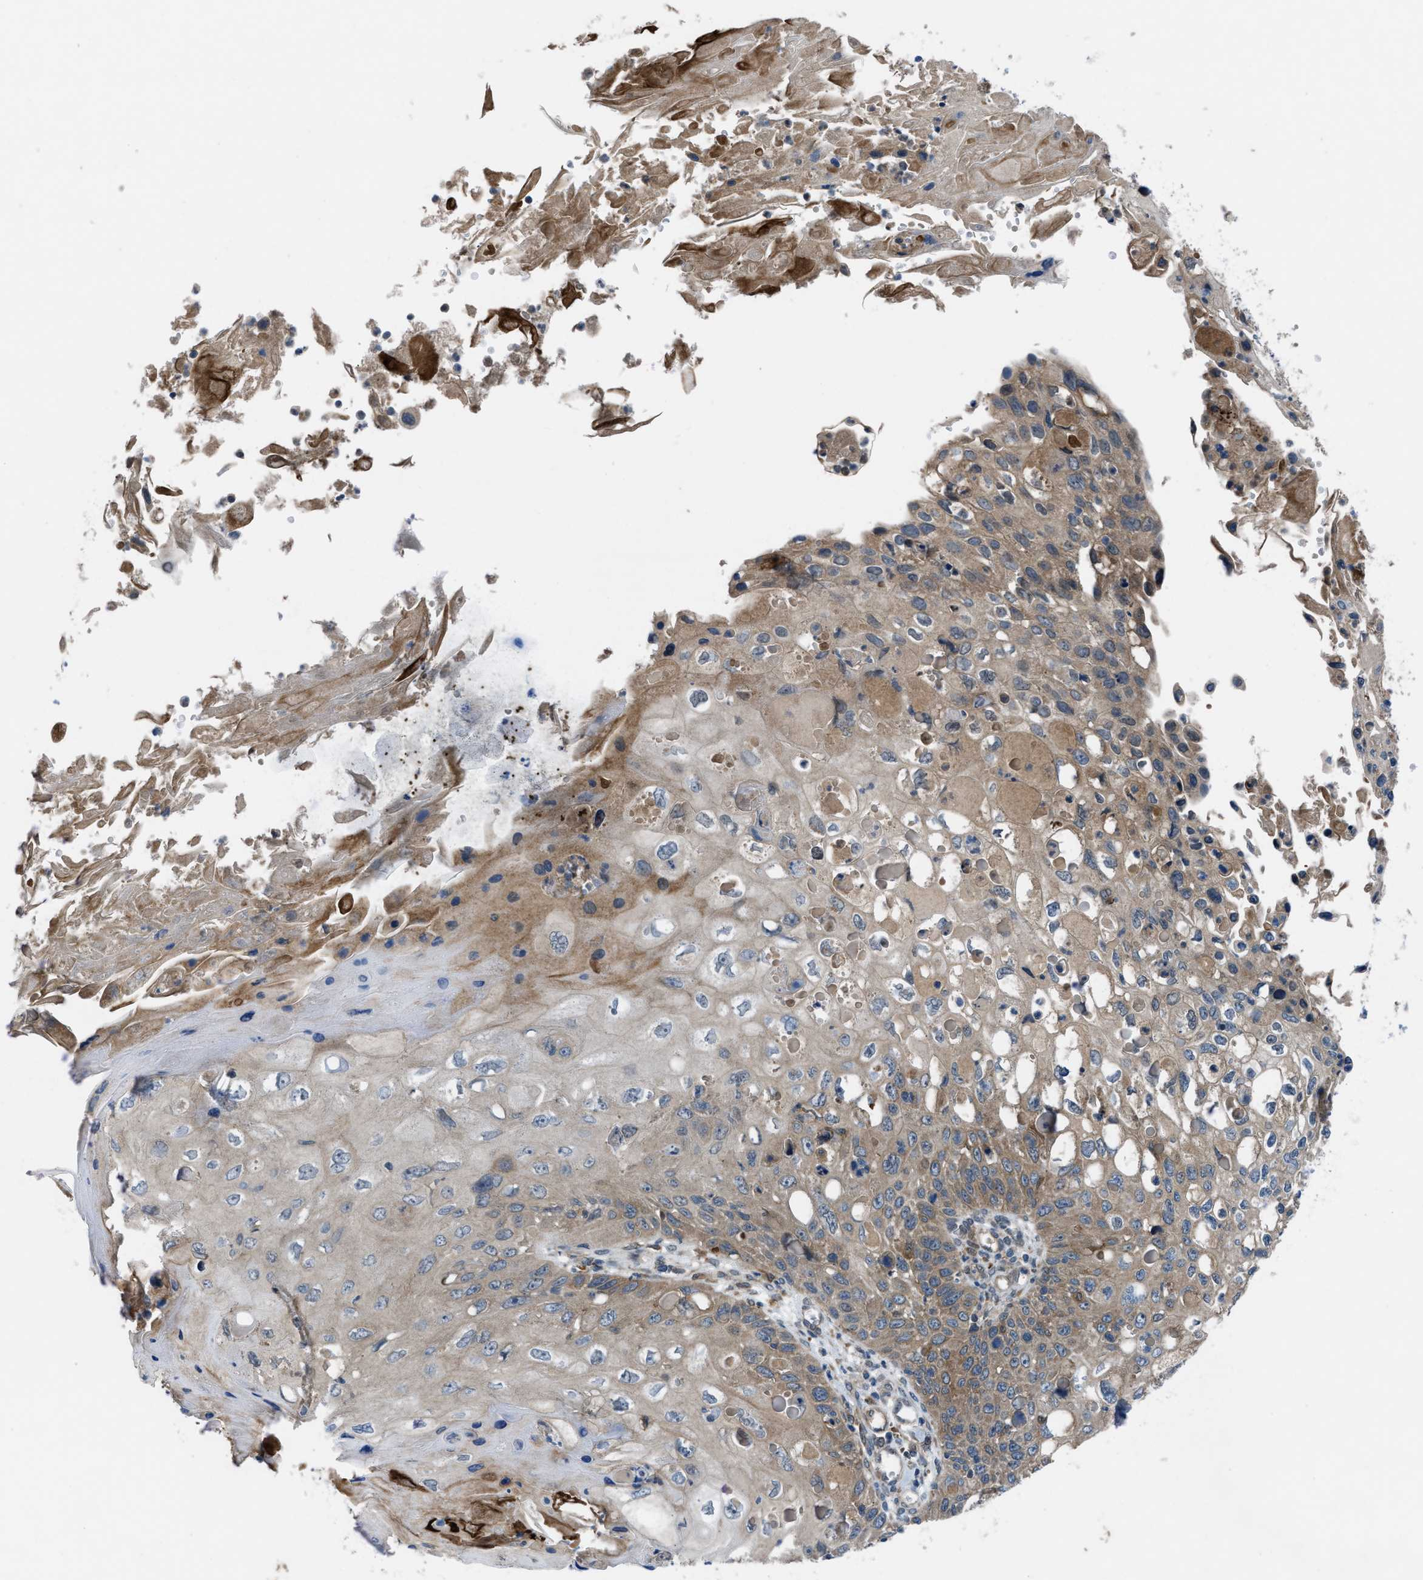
{"staining": {"intensity": "moderate", "quantity": "25%-75%", "location": "cytoplasmic/membranous"}, "tissue": "cervical cancer", "cell_type": "Tumor cells", "image_type": "cancer", "snomed": [{"axis": "morphology", "description": "Squamous cell carcinoma, NOS"}, {"axis": "topography", "description": "Cervix"}], "caption": "This histopathology image shows IHC staining of cervical squamous cell carcinoma, with medium moderate cytoplasmic/membranous staining in approximately 25%-75% of tumor cells.", "gene": "BAZ2B", "patient": {"sex": "female", "age": 70}}